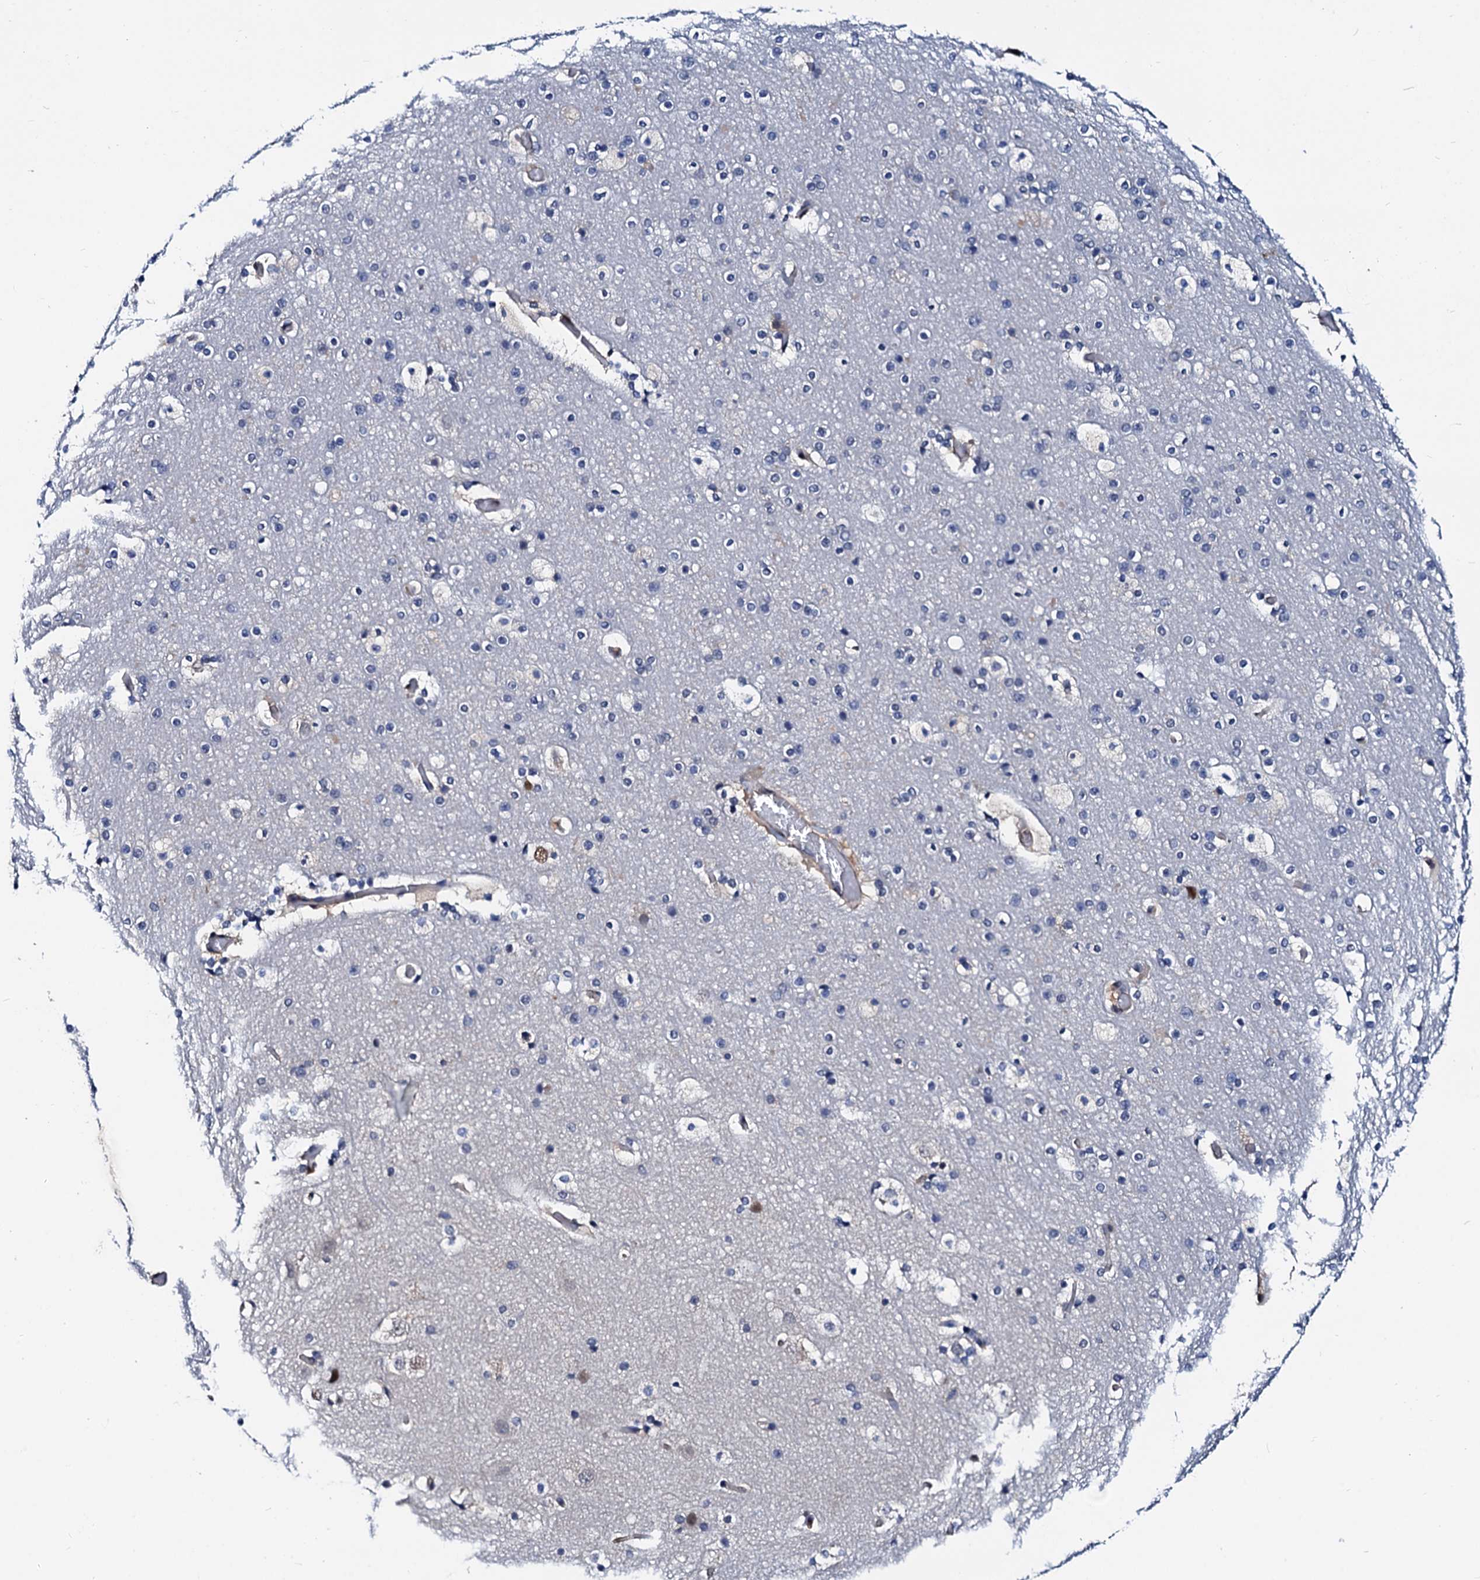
{"staining": {"intensity": "negative", "quantity": "none", "location": "none"}, "tissue": "cerebral cortex", "cell_type": "Endothelial cells", "image_type": "normal", "snomed": [{"axis": "morphology", "description": "Normal tissue, NOS"}, {"axis": "topography", "description": "Cerebral cortex"}], "caption": "High magnification brightfield microscopy of unremarkable cerebral cortex stained with DAB (3,3'-diaminobenzidine) (brown) and counterstained with hematoxylin (blue): endothelial cells show no significant staining.", "gene": "CSN2", "patient": {"sex": "male", "age": 57}}